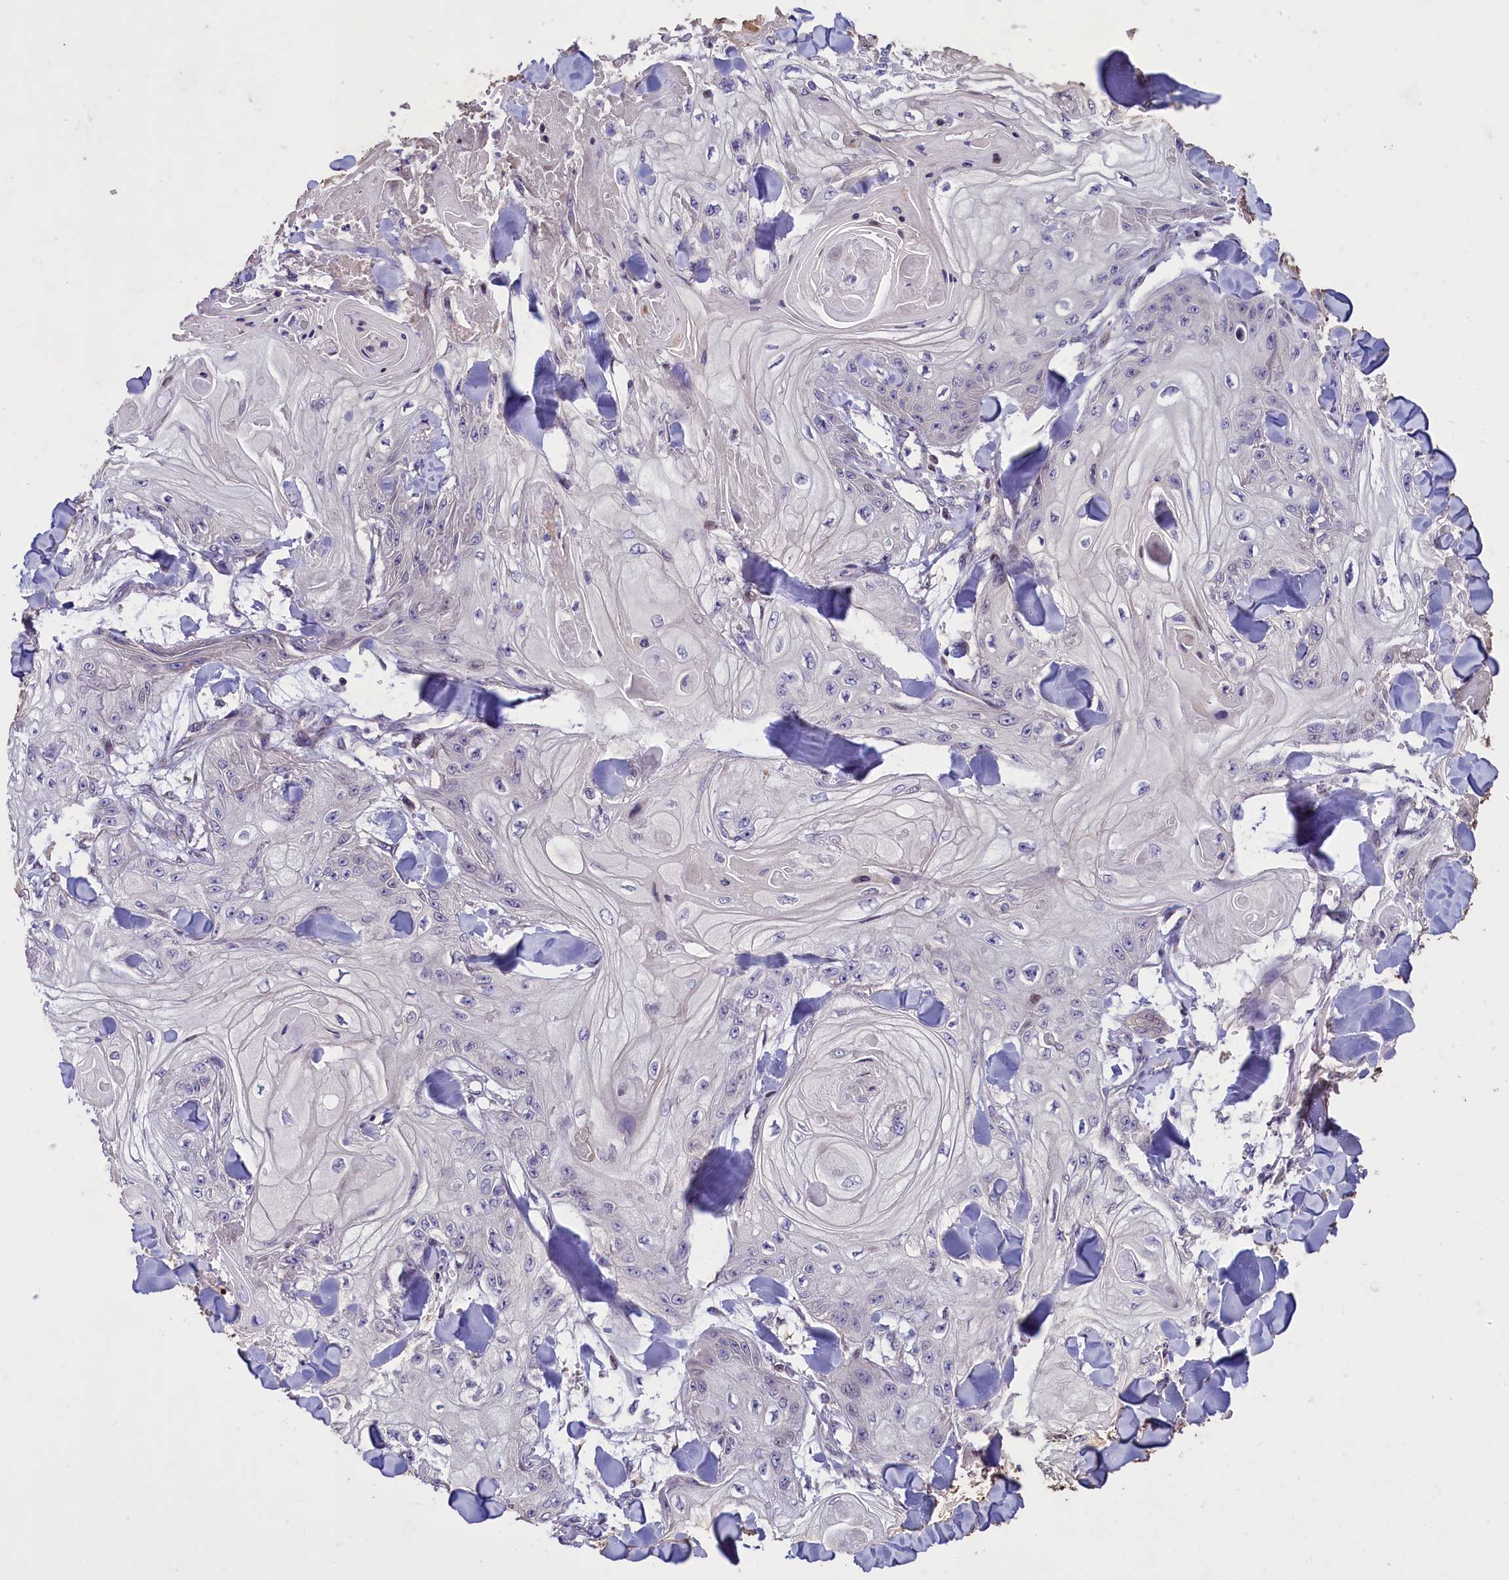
{"staining": {"intensity": "negative", "quantity": "none", "location": "none"}, "tissue": "skin cancer", "cell_type": "Tumor cells", "image_type": "cancer", "snomed": [{"axis": "morphology", "description": "Squamous cell carcinoma, NOS"}, {"axis": "topography", "description": "Skin"}], "caption": "This is a image of immunohistochemistry (IHC) staining of squamous cell carcinoma (skin), which shows no staining in tumor cells. The staining was performed using DAB to visualize the protein expression in brown, while the nuclei were stained in blue with hematoxylin (Magnification: 20x).", "gene": "MAN2C1", "patient": {"sex": "male", "age": 74}}